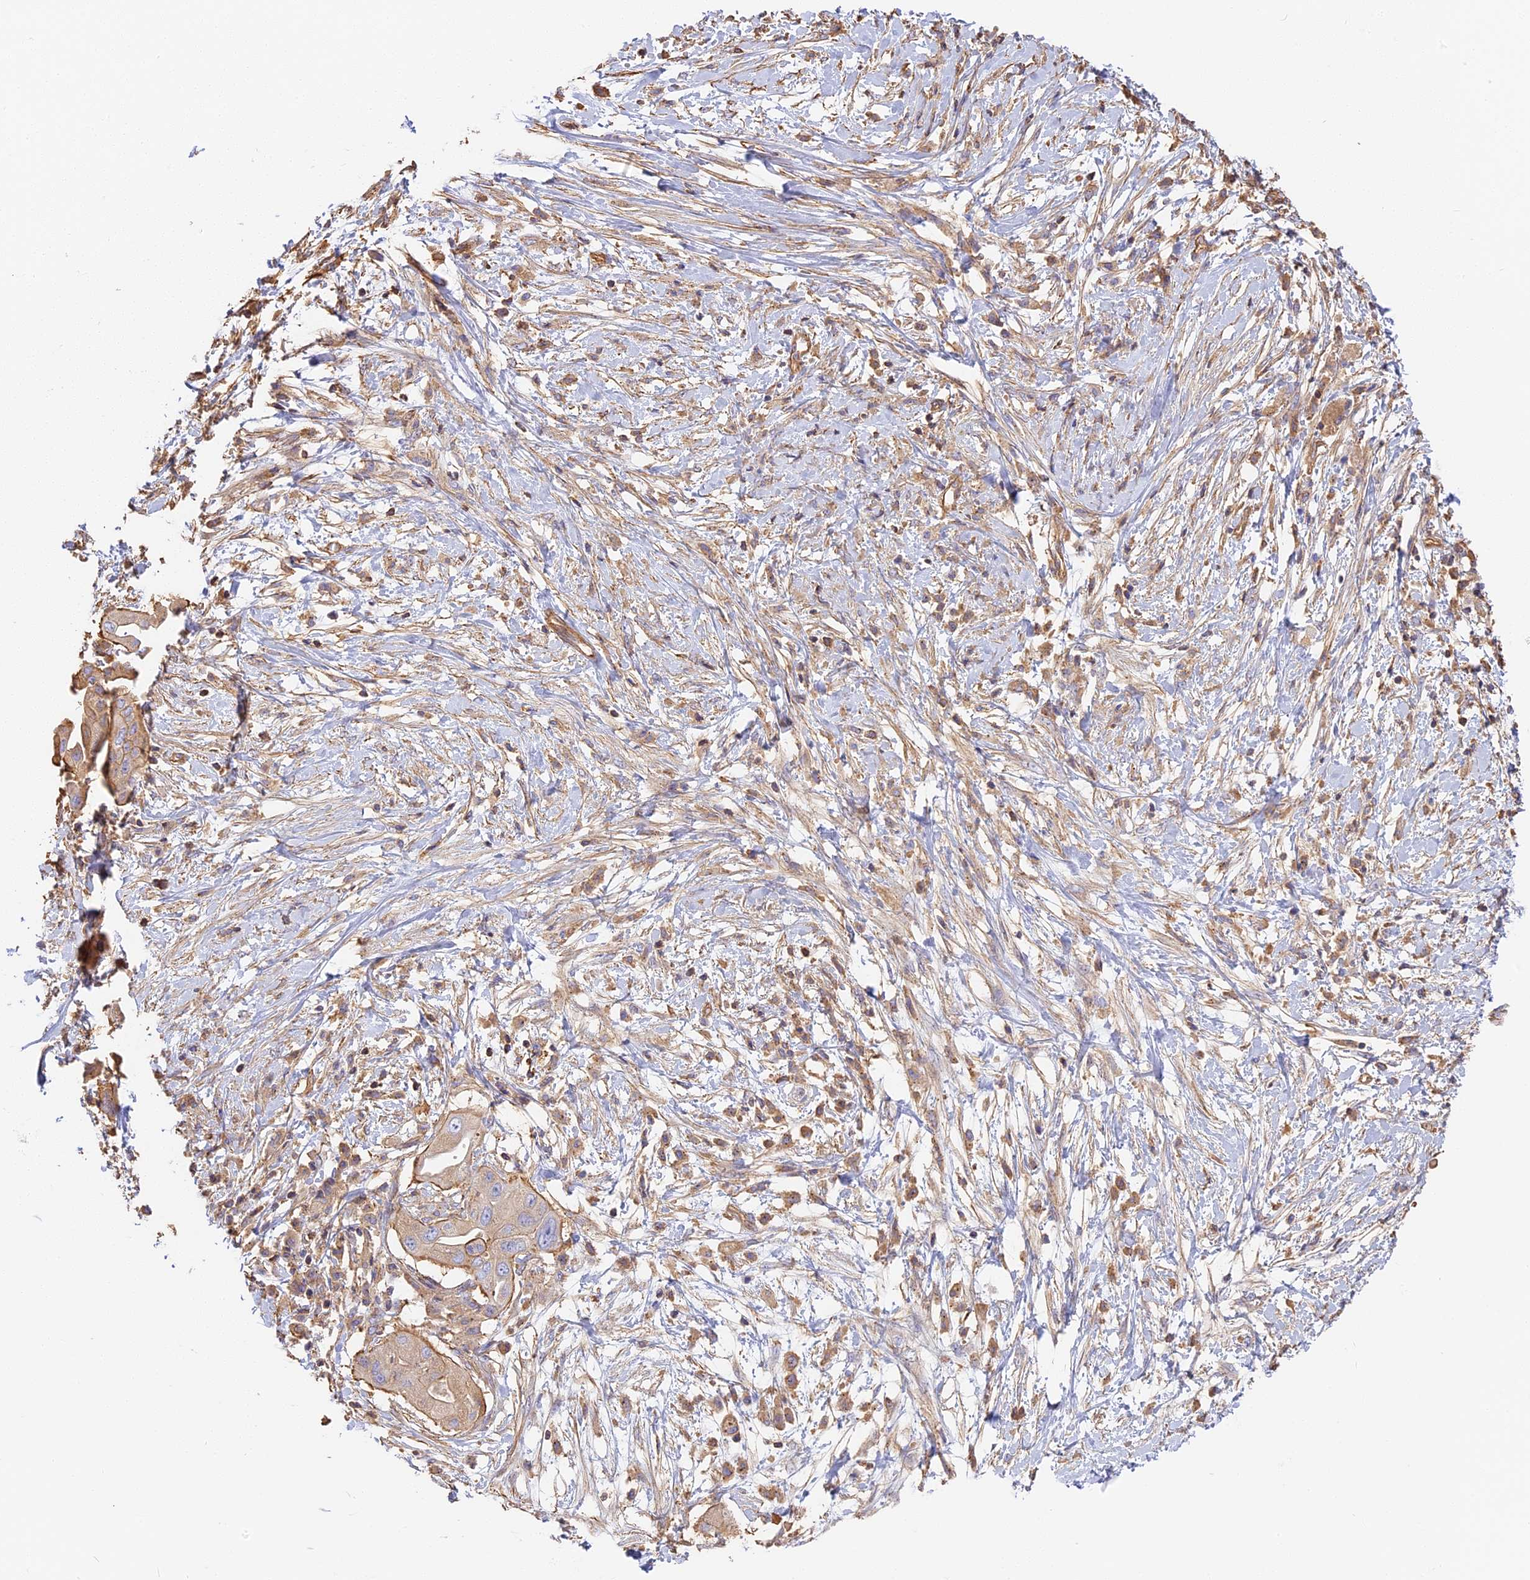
{"staining": {"intensity": "moderate", "quantity": ">75%", "location": "cytoplasmic/membranous"}, "tissue": "pancreatic cancer", "cell_type": "Tumor cells", "image_type": "cancer", "snomed": [{"axis": "morphology", "description": "Adenocarcinoma, NOS"}, {"axis": "topography", "description": "Pancreas"}], "caption": "Protein staining of pancreatic cancer tissue shows moderate cytoplasmic/membranous positivity in approximately >75% of tumor cells.", "gene": "VPS18", "patient": {"sex": "male", "age": 68}}